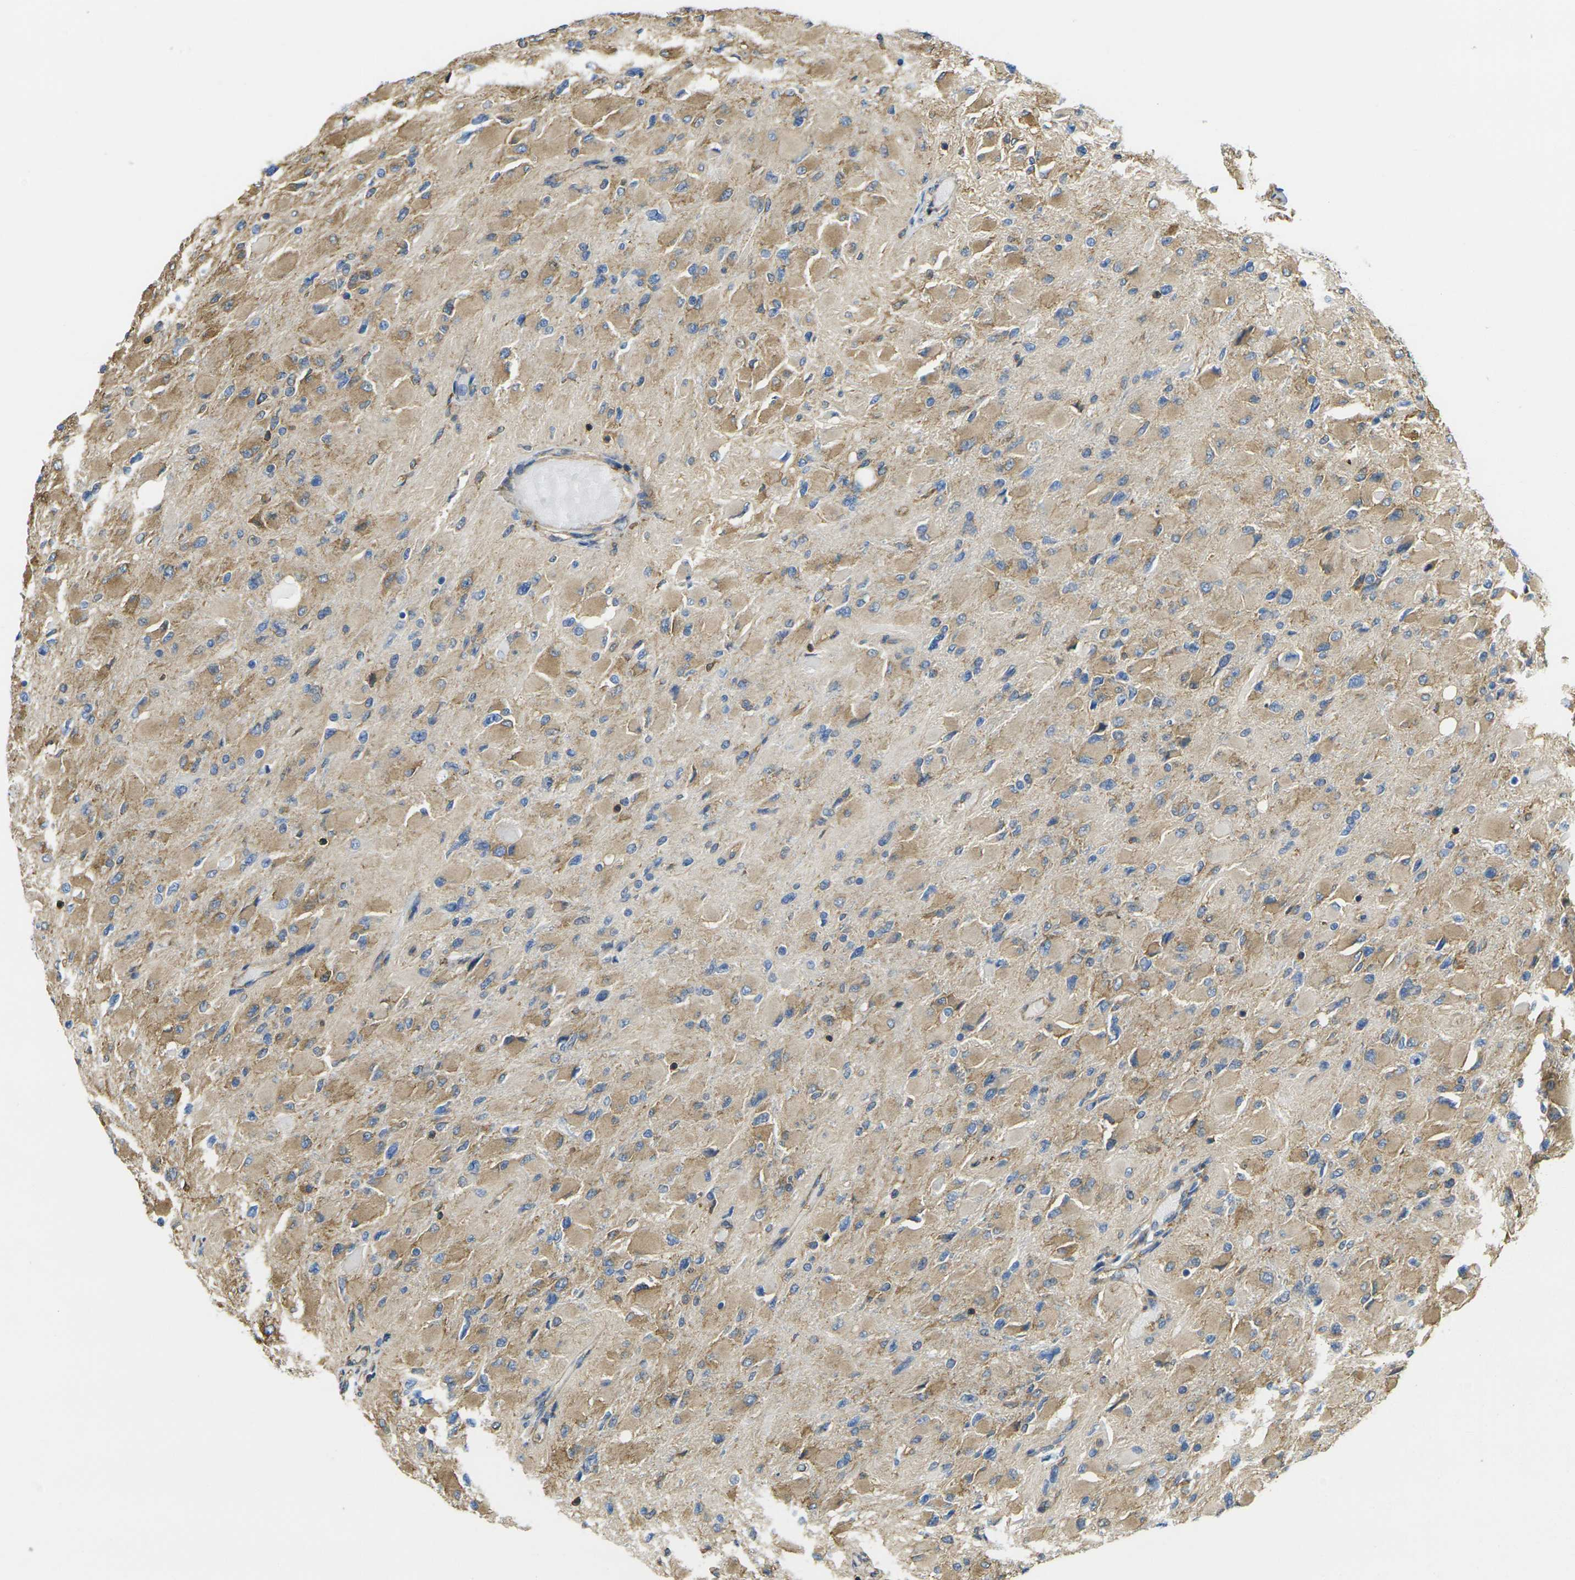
{"staining": {"intensity": "moderate", "quantity": ">75%", "location": "cytoplasmic/membranous"}, "tissue": "glioma", "cell_type": "Tumor cells", "image_type": "cancer", "snomed": [{"axis": "morphology", "description": "Glioma, malignant, High grade"}, {"axis": "topography", "description": "Cerebral cortex"}], "caption": "DAB (3,3'-diaminobenzidine) immunohistochemical staining of glioma demonstrates moderate cytoplasmic/membranous protein staining in approximately >75% of tumor cells. The protein is shown in brown color, while the nuclei are stained blue.", "gene": "FAM110D", "patient": {"sex": "female", "age": 36}}